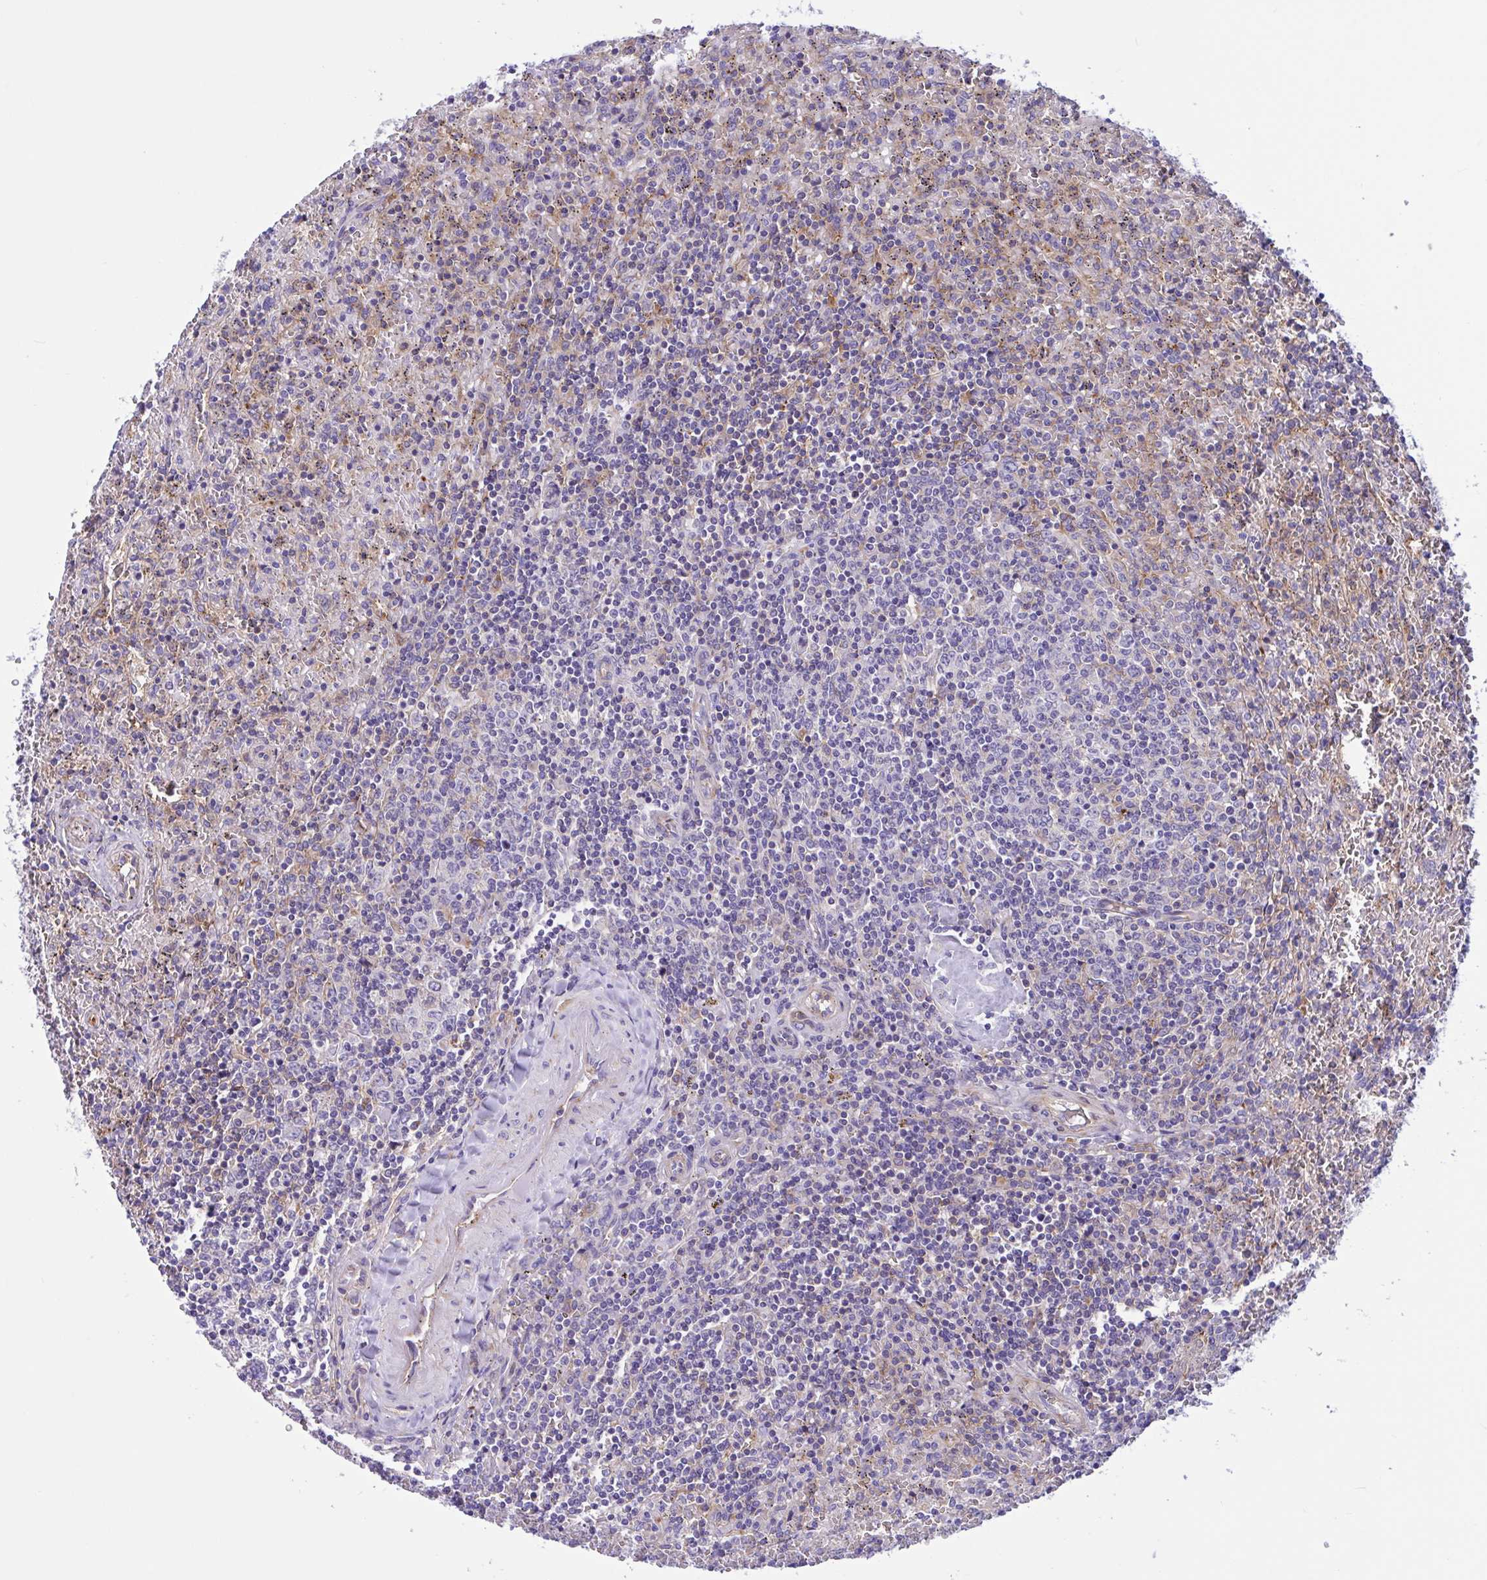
{"staining": {"intensity": "negative", "quantity": "none", "location": "none"}, "tissue": "lymphoma", "cell_type": "Tumor cells", "image_type": "cancer", "snomed": [{"axis": "morphology", "description": "Malignant lymphoma, non-Hodgkin's type, Low grade"}, {"axis": "topography", "description": "Spleen"}], "caption": "Photomicrograph shows no significant protein staining in tumor cells of low-grade malignant lymphoma, non-Hodgkin's type. (DAB IHC visualized using brightfield microscopy, high magnification).", "gene": "OR51M1", "patient": {"sex": "female", "age": 64}}